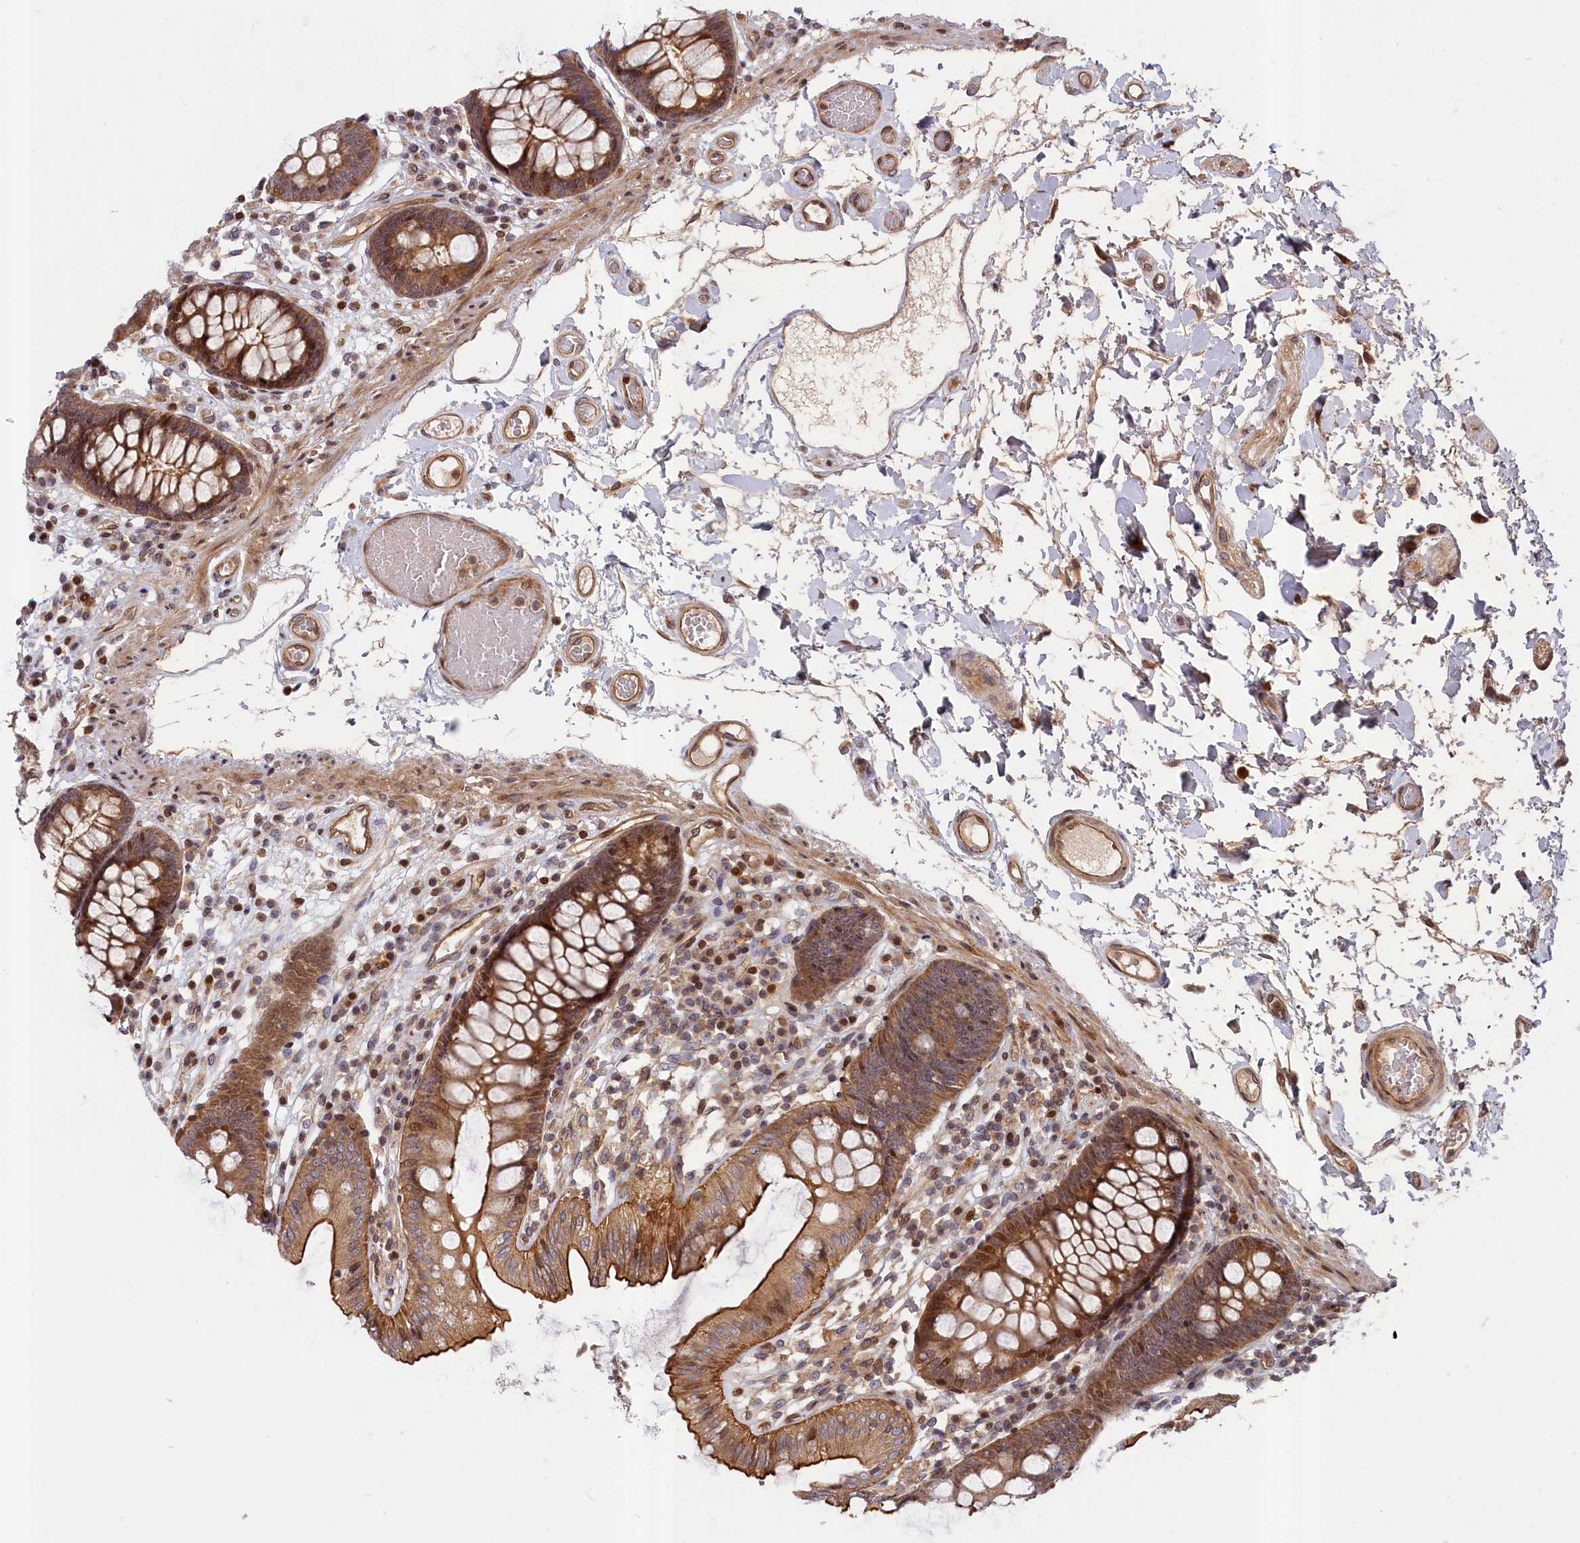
{"staining": {"intensity": "moderate", "quantity": ">75%", "location": "cytoplasmic/membranous,nuclear"}, "tissue": "colon", "cell_type": "Endothelial cells", "image_type": "normal", "snomed": [{"axis": "morphology", "description": "Normal tissue, NOS"}, {"axis": "topography", "description": "Colon"}], "caption": "Immunohistochemistry of benign human colon exhibits medium levels of moderate cytoplasmic/membranous,nuclear expression in about >75% of endothelial cells.", "gene": "CEP44", "patient": {"sex": "male", "age": 84}}